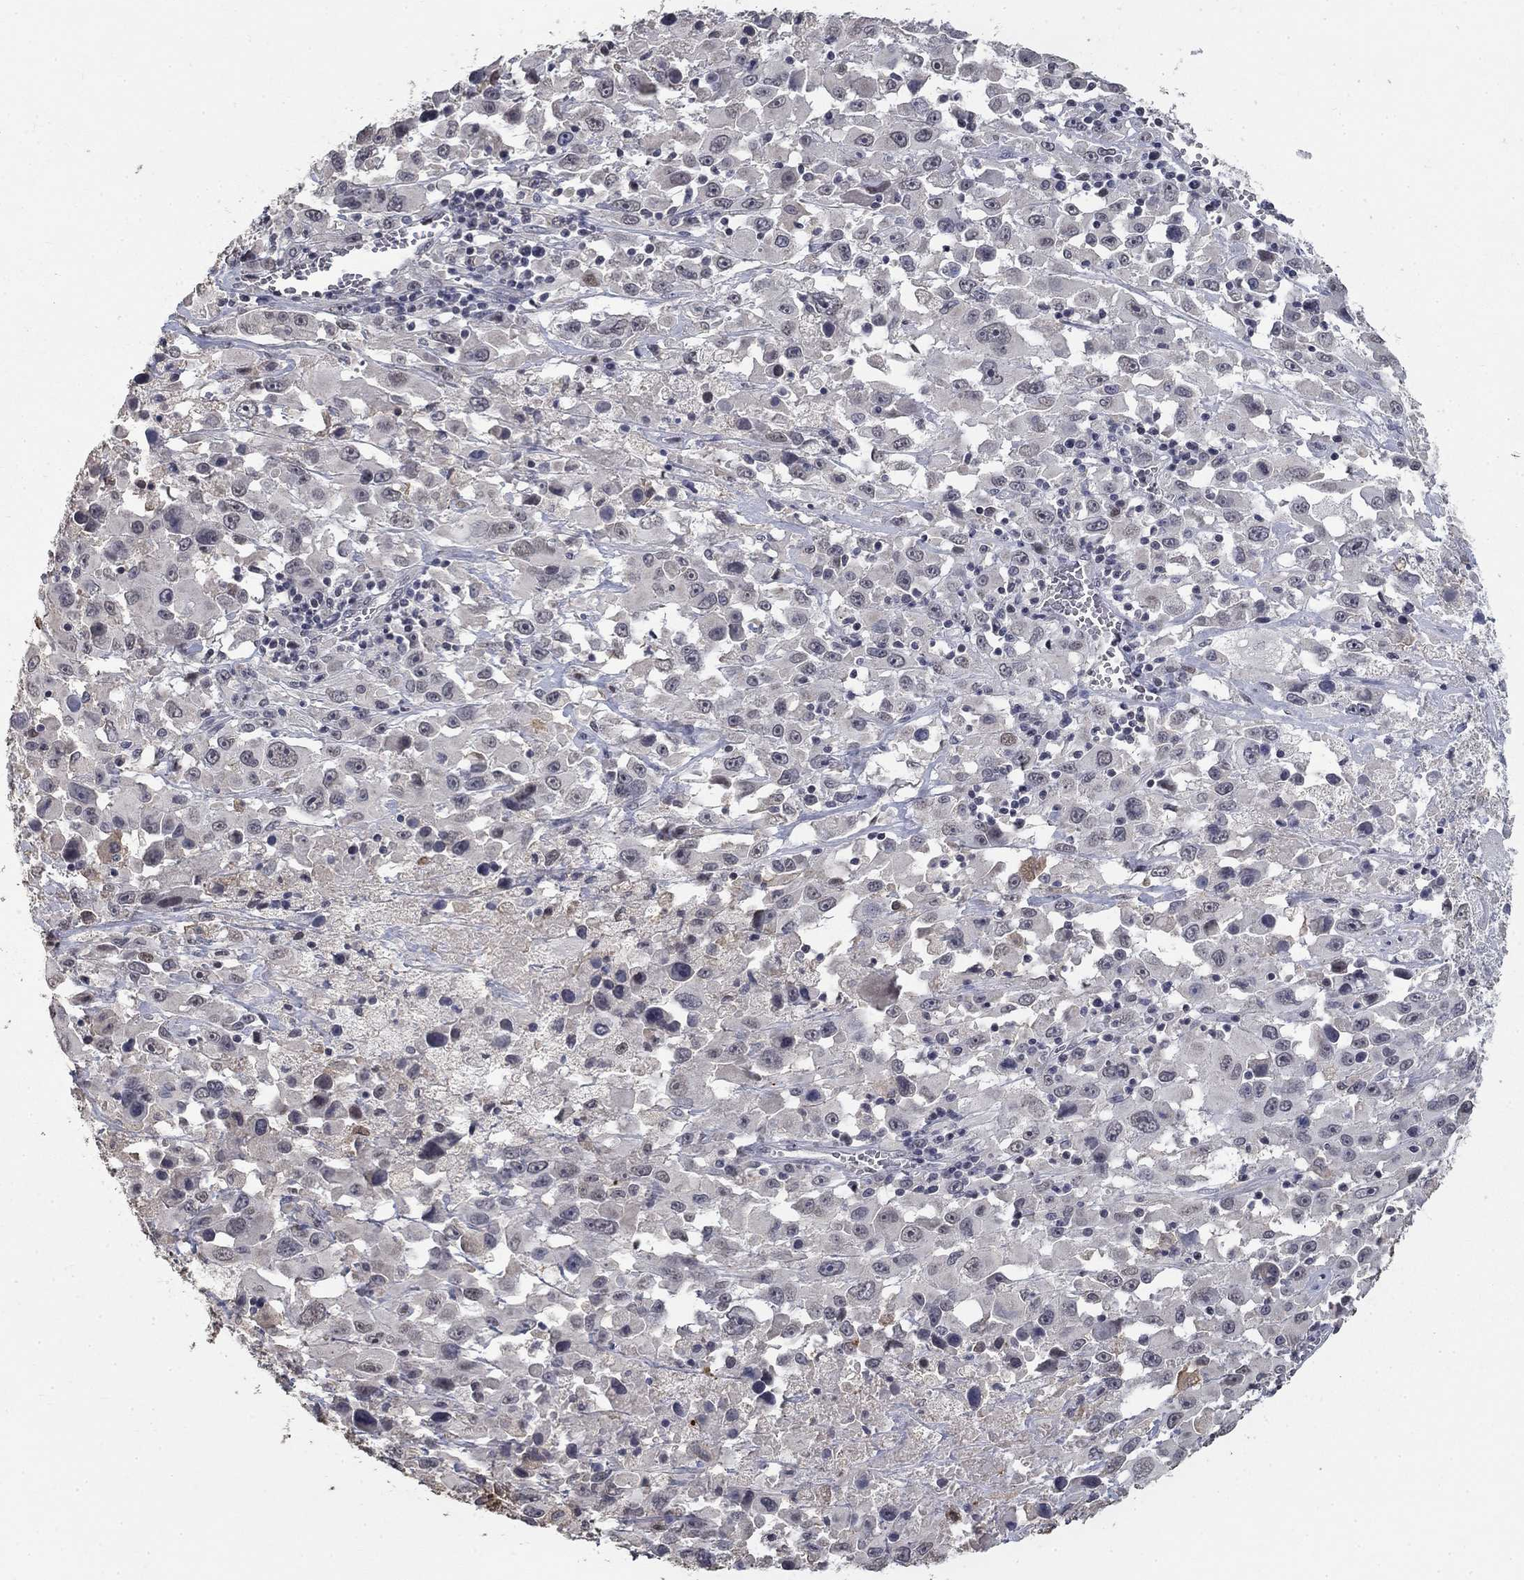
{"staining": {"intensity": "negative", "quantity": "none", "location": "none"}, "tissue": "melanoma", "cell_type": "Tumor cells", "image_type": "cancer", "snomed": [{"axis": "morphology", "description": "Malignant melanoma, Metastatic site"}, {"axis": "topography", "description": "Lymph node"}], "caption": "There is no significant staining in tumor cells of malignant melanoma (metastatic site). (DAB immunohistochemistry, high magnification).", "gene": "SPATA33", "patient": {"sex": "male", "age": 50}}